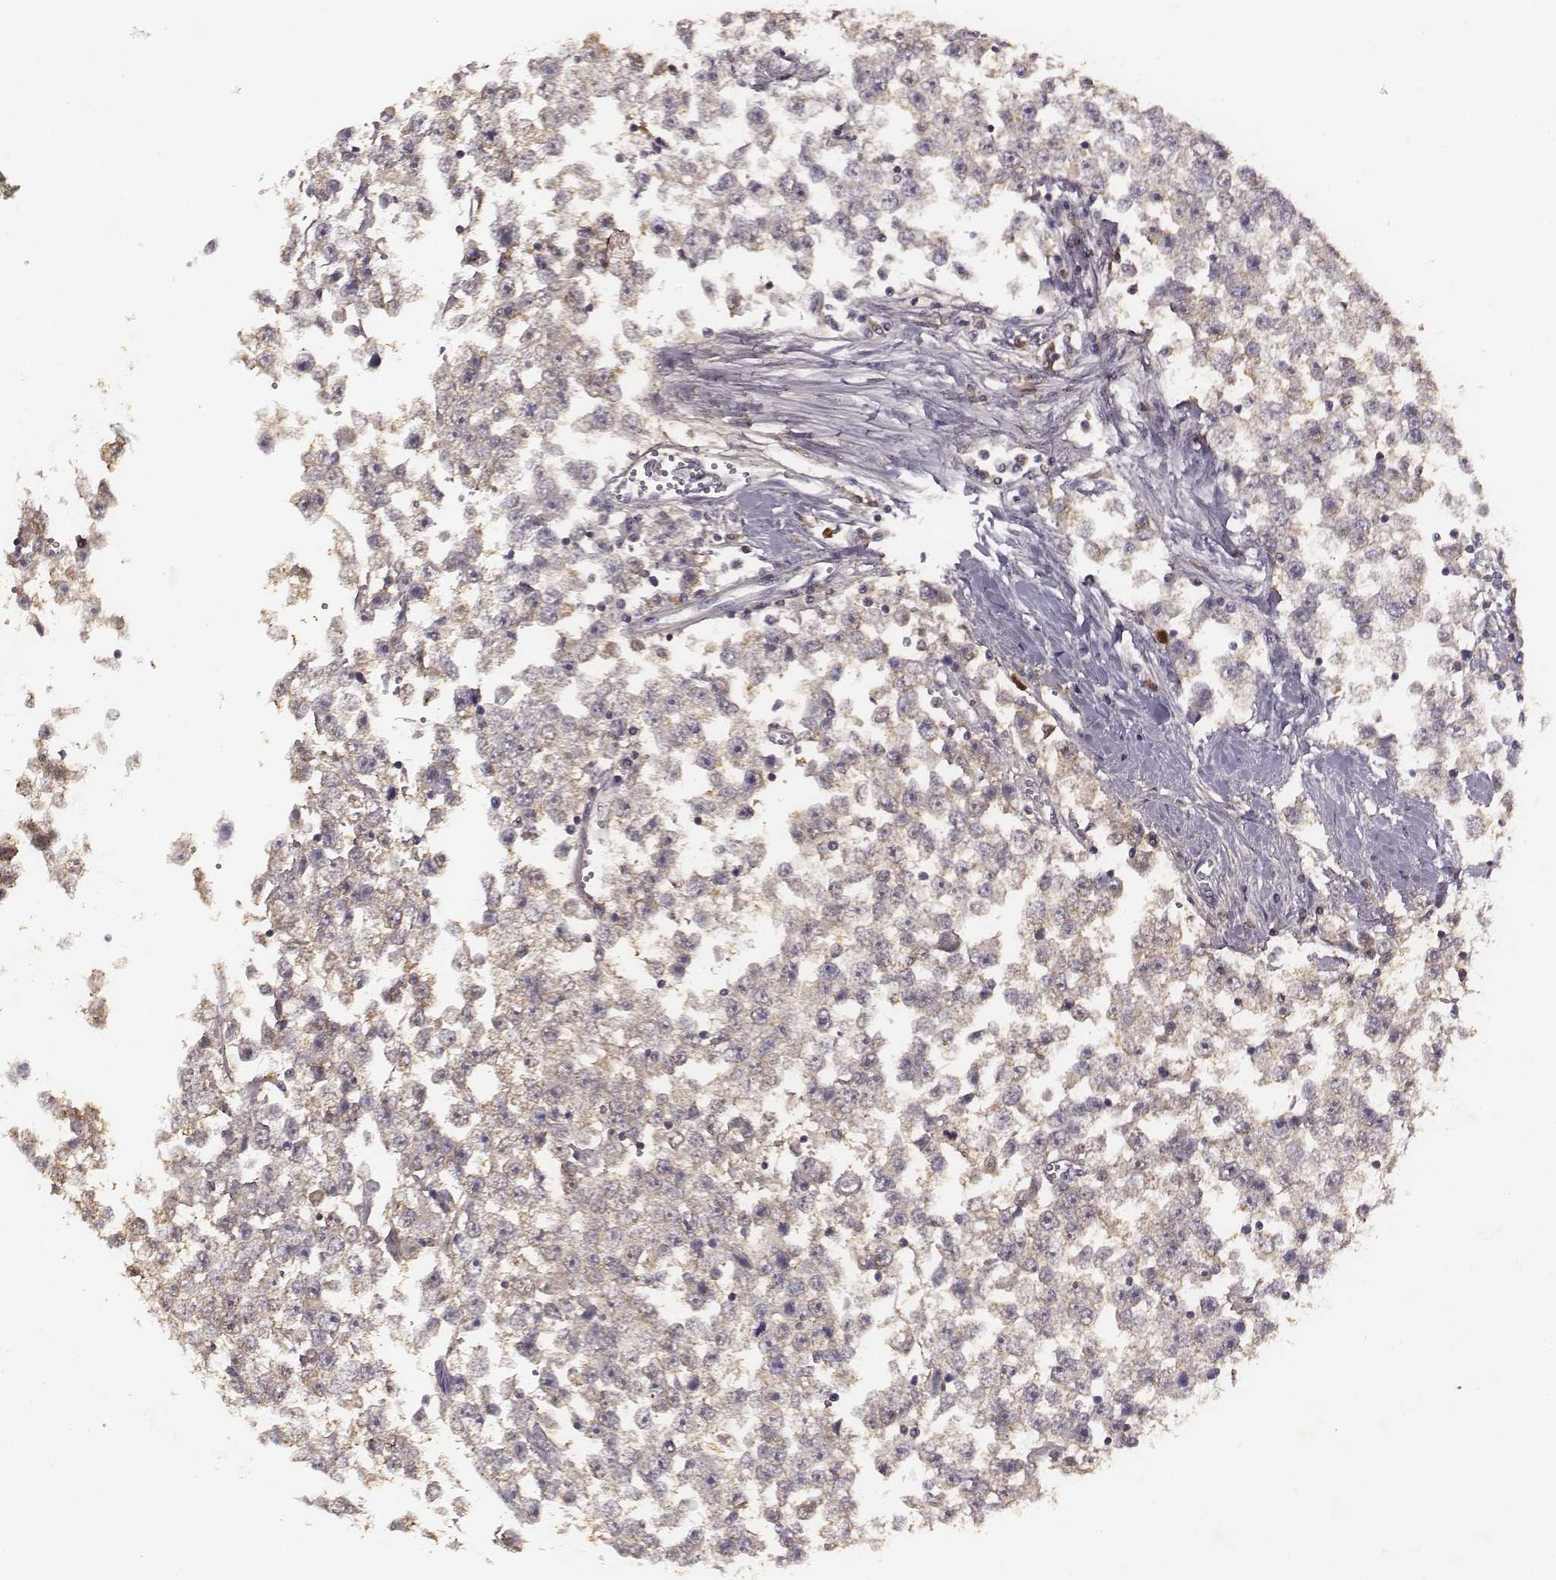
{"staining": {"intensity": "negative", "quantity": "none", "location": "none"}, "tissue": "testis cancer", "cell_type": "Tumor cells", "image_type": "cancer", "snomed": [{"axis": "morphology", "description": "Seminoma, NOS"}, {"axis": "topography", "description": "Testis"}], "caption": "This image is of seminoma (testis) stained with immunohistochemistry to label a protein in brown with the nuclei are counter-stained blue. There is no positivity in tumor cells.", "gene": "SLC22A6", "patient": {"sex": "male", "age": 34}}